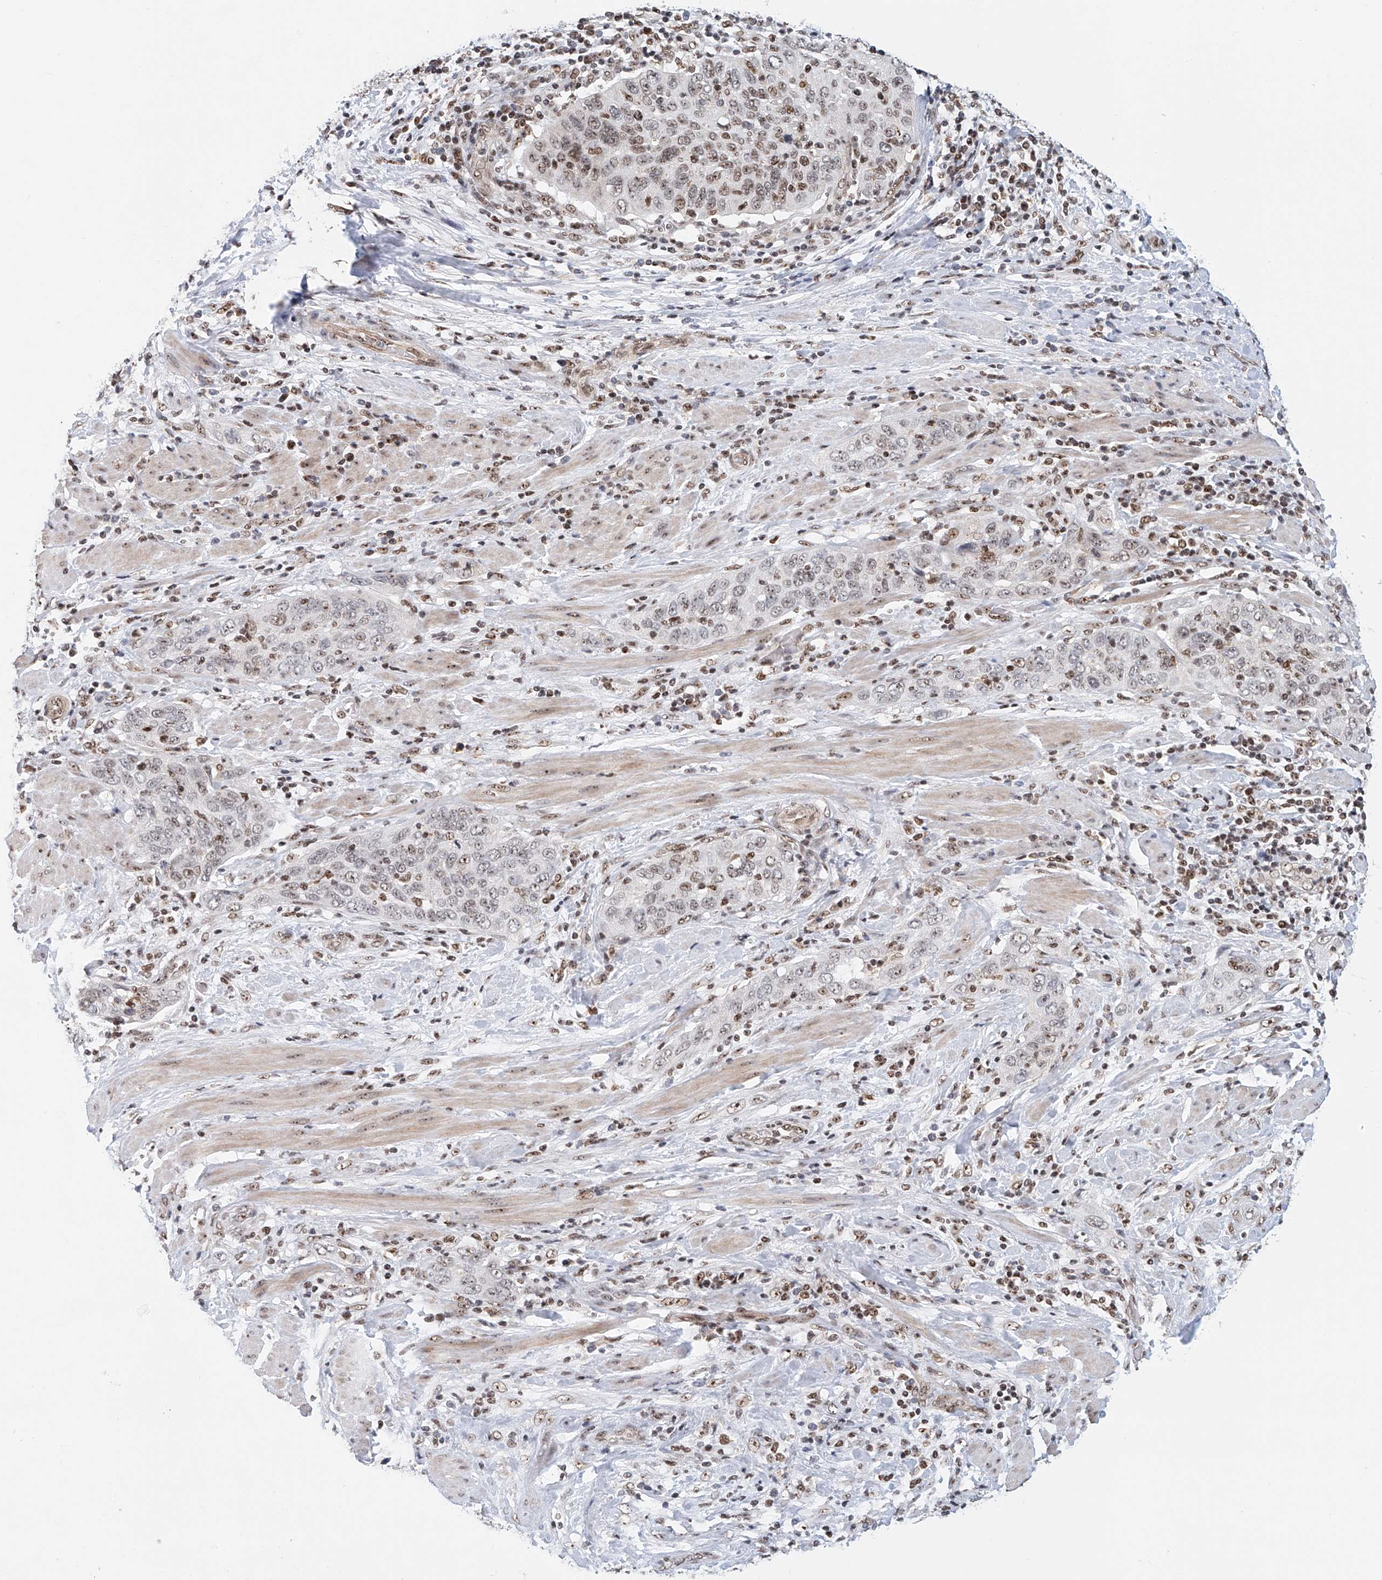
{"staining": {"intensity": "moderate", "quantity": "25%-75%", "location": "nuclear"}, "tissue": "cervical cancer", "cell_type": "Tumor cells", "image_type": "cancer", "snomed": [{"axis": "morphology", "description": "Squamous cell carcinoma, NOS"}, {"axis": "topography", "description": "Cervix"}], "caption": "A medium amount of moderate nuclear expression is seen in approximately 25%-75% of tumor cells in squamous cell carcinoma (cervical) tissue.", "gene": "PRUNE2", "patient": {"sex": "female", "age": 60}}